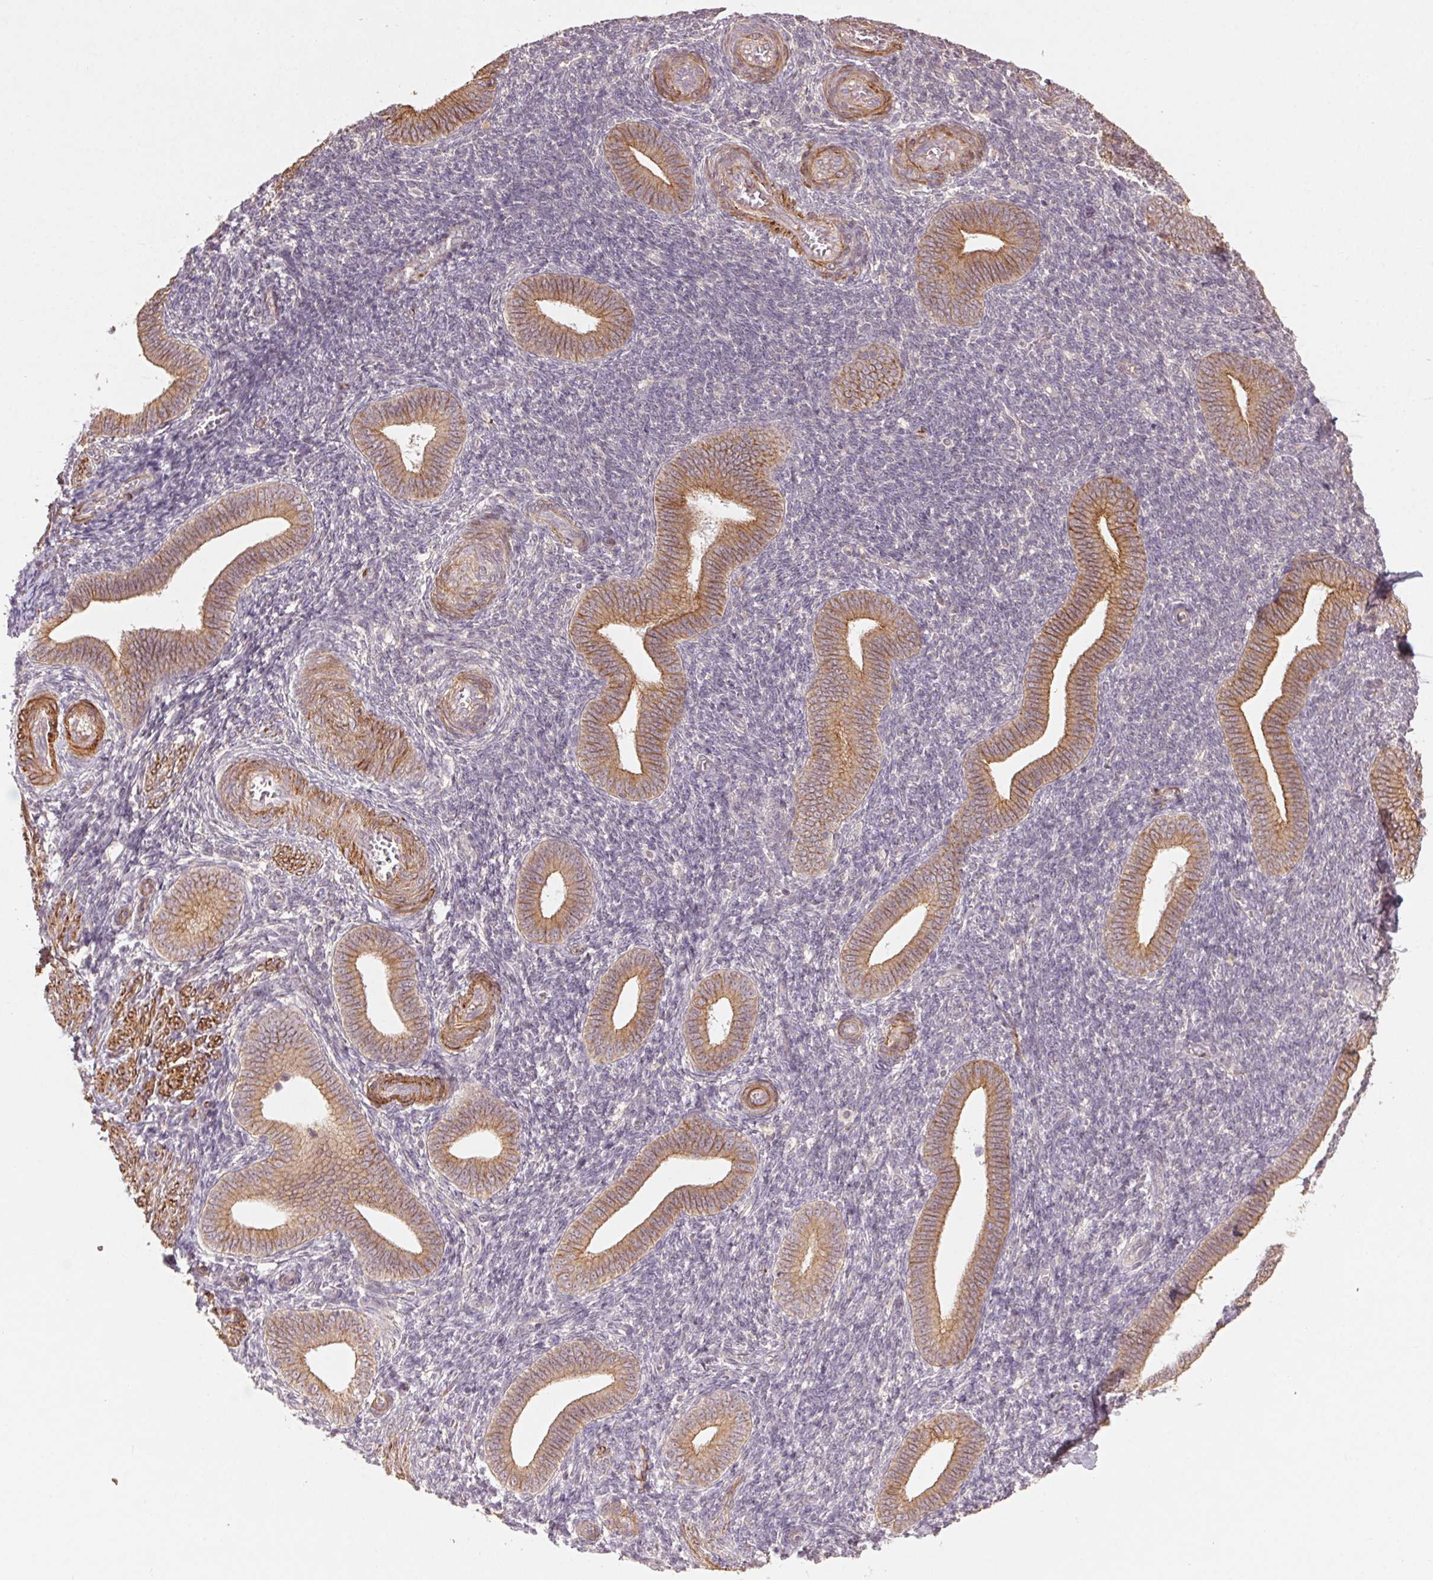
{"staining": {"intensity": "negative", "quantity": "none", "location": "none"}, "tissue": "endometrium", "cell_type": "Cells in endometrial stroma", "image_type": "normal", "snomed": [{"axis": "morphology", "description": "Normal tissue, NOS"}, {"axis": "topography", "description": "Endometrium"}], "caption": "Immunohistochemistry (IHC) micrograph of normal endometrium: human endometrium stained with DAB (3,3'-diaminobenzidine) shows no significant protein staining in cells in endometrial stroma.", "gene": "SMLR1", "patient": {"sex": "female", "age": 25}}